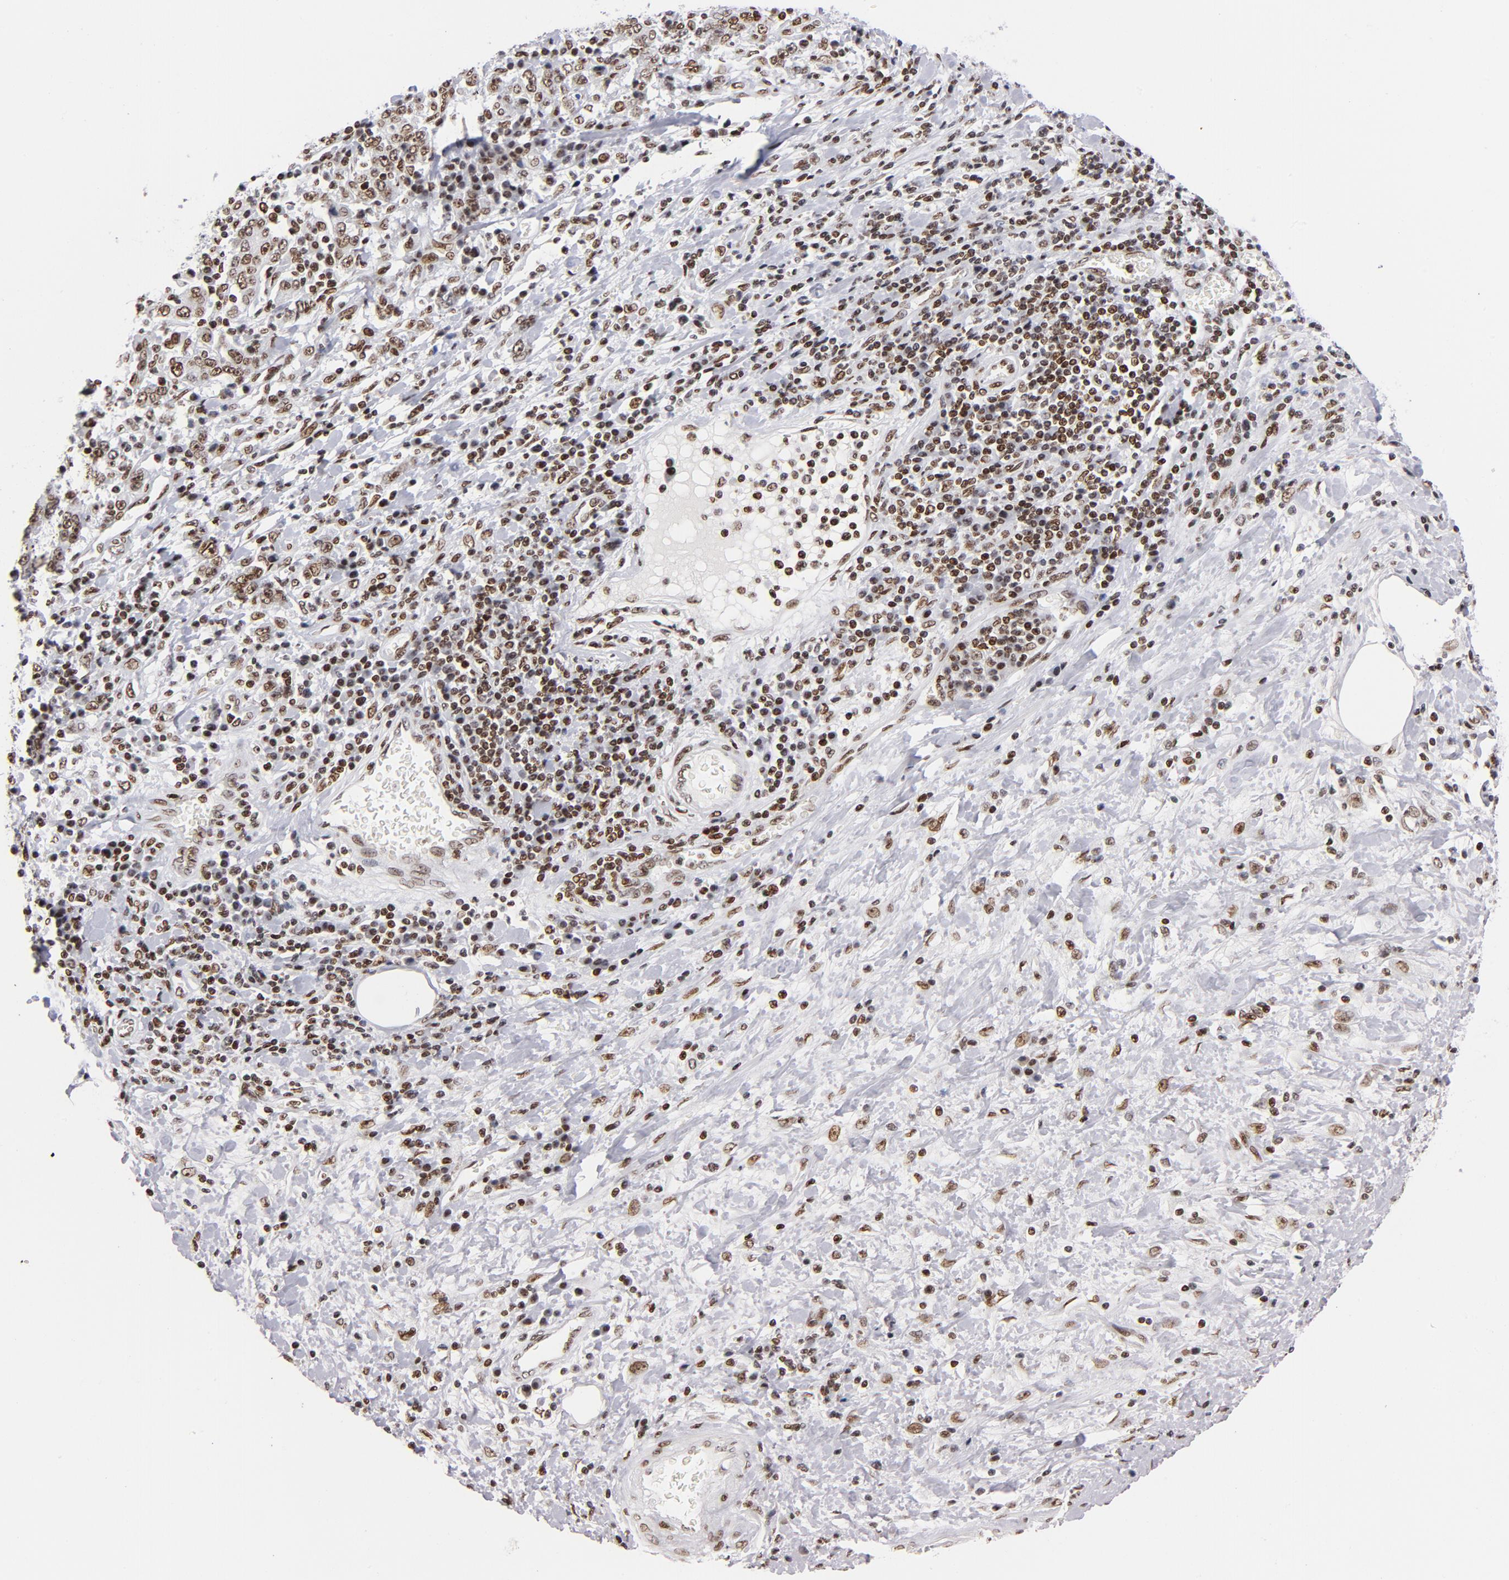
{"staining": {"intensity": "moderate", "quantity": ">75%", "location": "cytoplasmic/membranous,nuclear"}, "tissue": "stomach cancer", "cell_type": "Tumor cells", "image_type": "cancer", "snomed": [{"axis": "morphology", "description": "Normal tissue, NOS"}, {"axis": "morphology", "description": "Adenocarcinoma, NOS"}, {"axis": "topography", "description": "Stomach, upper"}, {"axis": "topography", "description": "Stomach"}], "caption": "IHC micrograph of neoplastic tissue: stomach cancer stained using immunohistochemistry exhibits medium levels of moderate protein expression localized specifically in the cytoplasmic/membranous and nuclear of tumor cells, appearing as a cytoplasmic/membranous and nuclear brown color.", "gene": "TOP2B", "patient": {"sex": "male", "age": 59}}